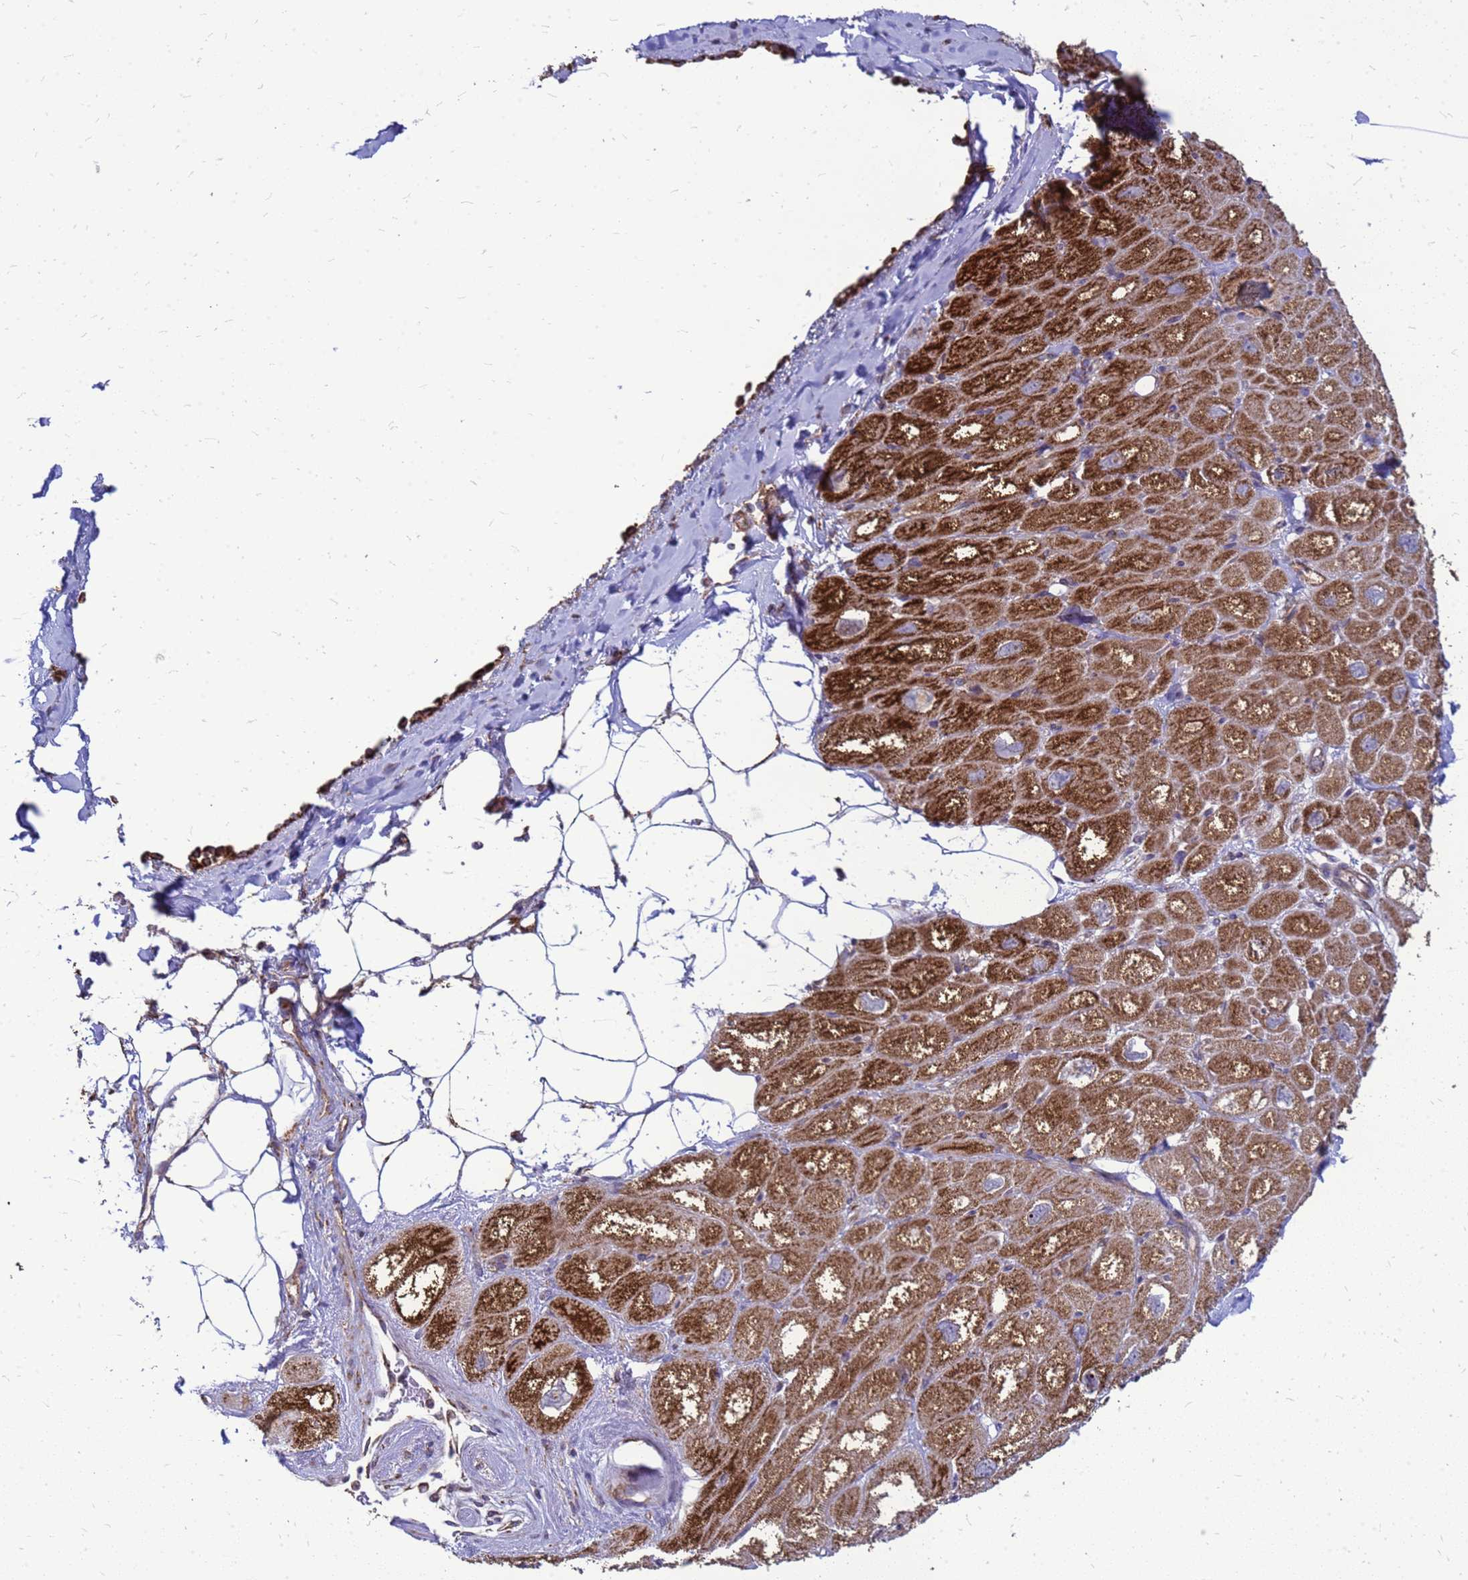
{"staining": {"intensity": "strong", "quantity": "25%-75%", "location": "cytoplasmic/membranous"}, "tissue": "heart muscle", "cell_type": "Cardiomyocytes", "image_type": "normal", "snomed": [{"axis": "morphology", "description": "Normal tissue, NOS"}, {"axis": "topography", "description": "Heart"}], "caption": "Brown immunohistochemical staining in benign human heart muscle displays strong cytoplasmic/membranous positivity in approximately 25%-75% of cardiomyocytes.", "gene": "FSTL4", "patient": {"sex": "male", "age": 50}}